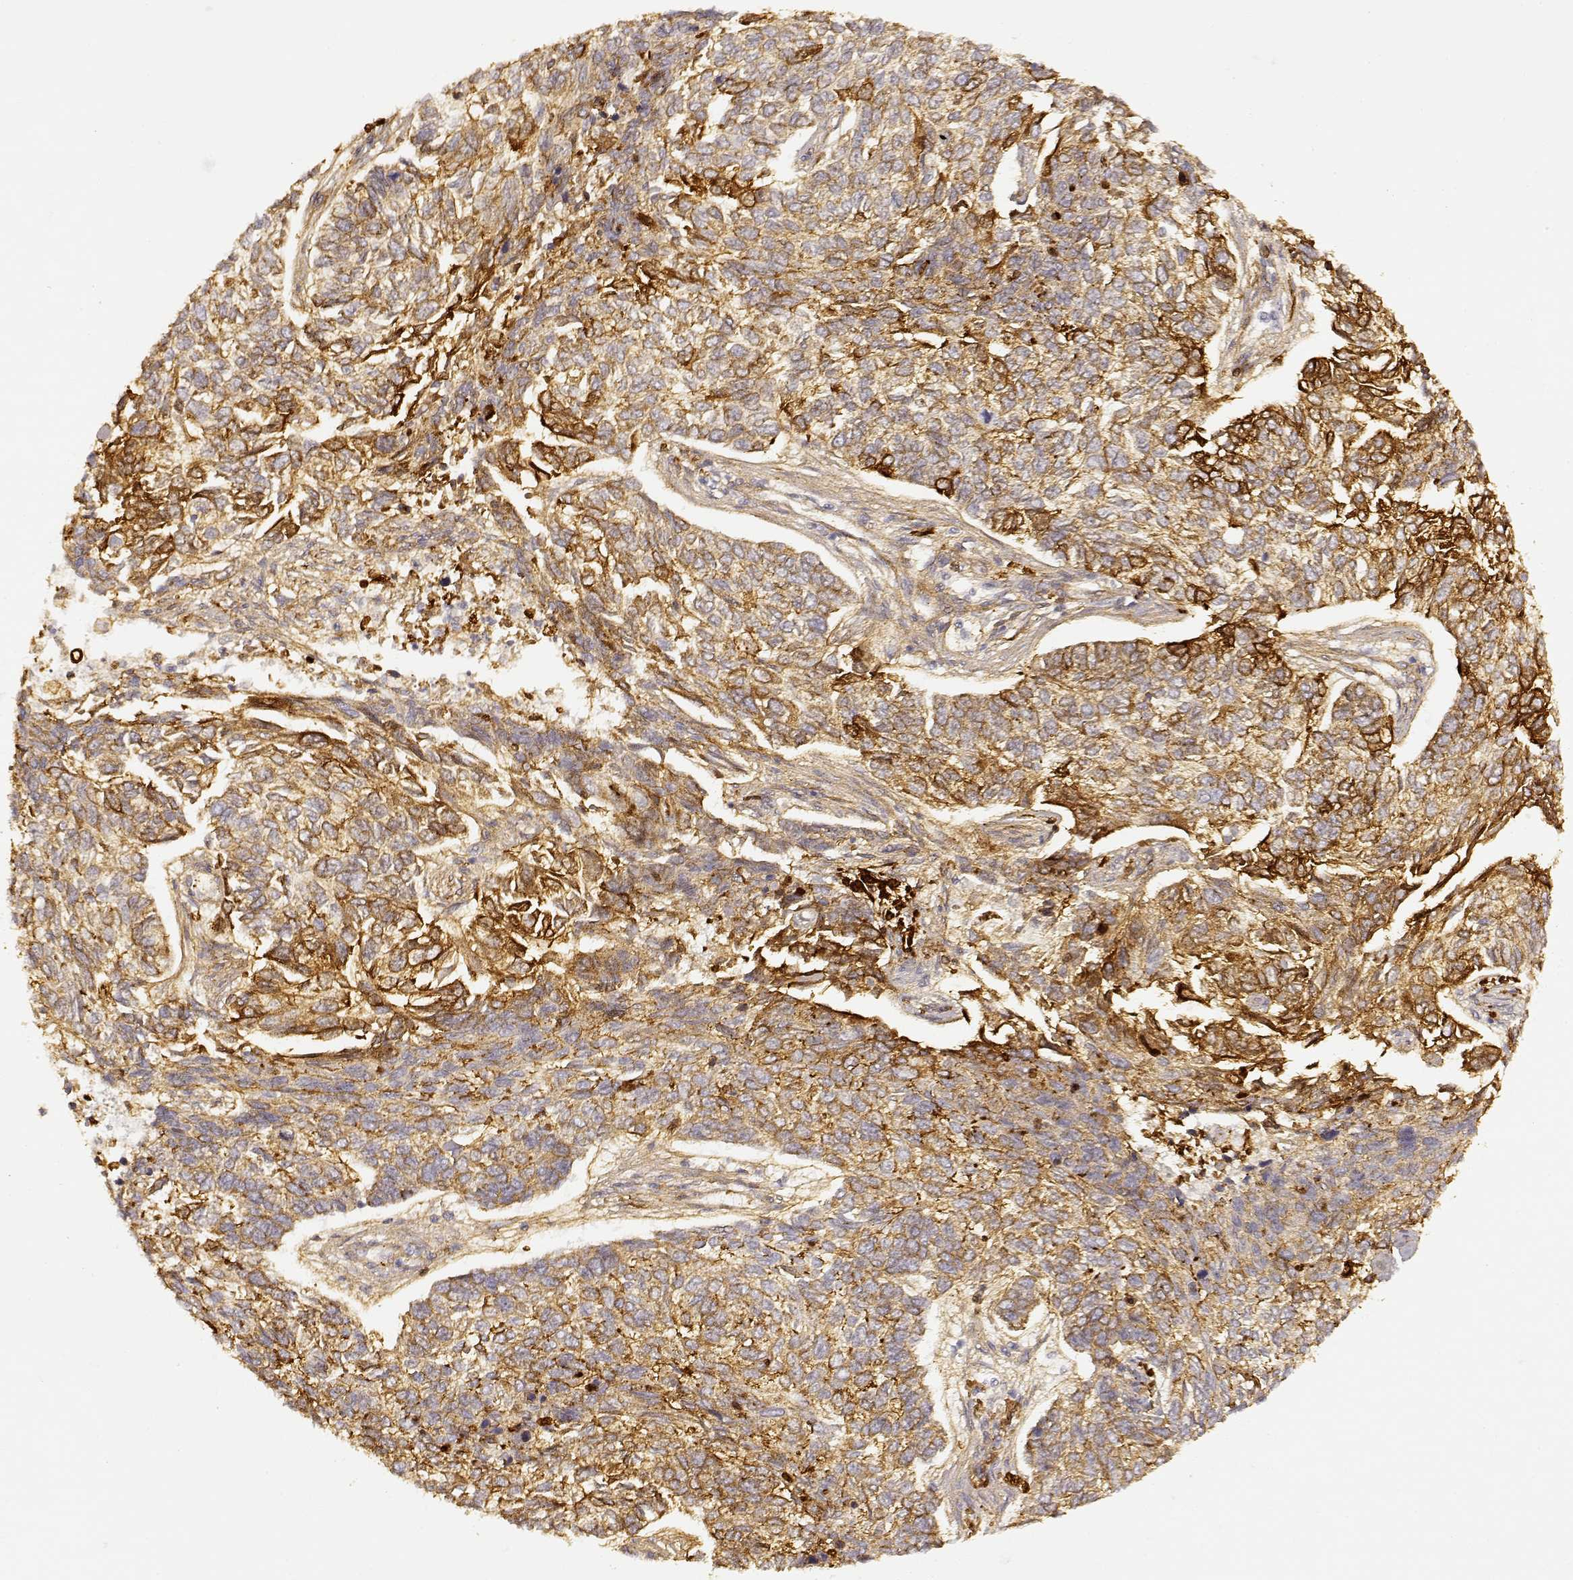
{"staining": {"intensity": "strong", "quantity": ">75%", "location": "cytoplasmic/membranous"}, "tissue": "skin cancer", "cell_type": "Tumor cells", "image_type": "cancer", "snomed": [{"axis": "morphology", "description": "Basal cell carcinoma"}, {"axis": "topography", "description": "Skin"}], "caption": "The photomicrograph displays a brown stain indicating the presence of a protein in the cytoplasmic/membranous of tumor cells in skin cancer (basal cell carcinoma). The staining was performed using DAB (3,3'-diaminobenzidine) to visualize the protein expression in brown, while the nuclei were stained in blue with hematoxylin (Magnification: 20x).", "gene": "LAMC2", "patient": {"sex": "female", "age": 65}}